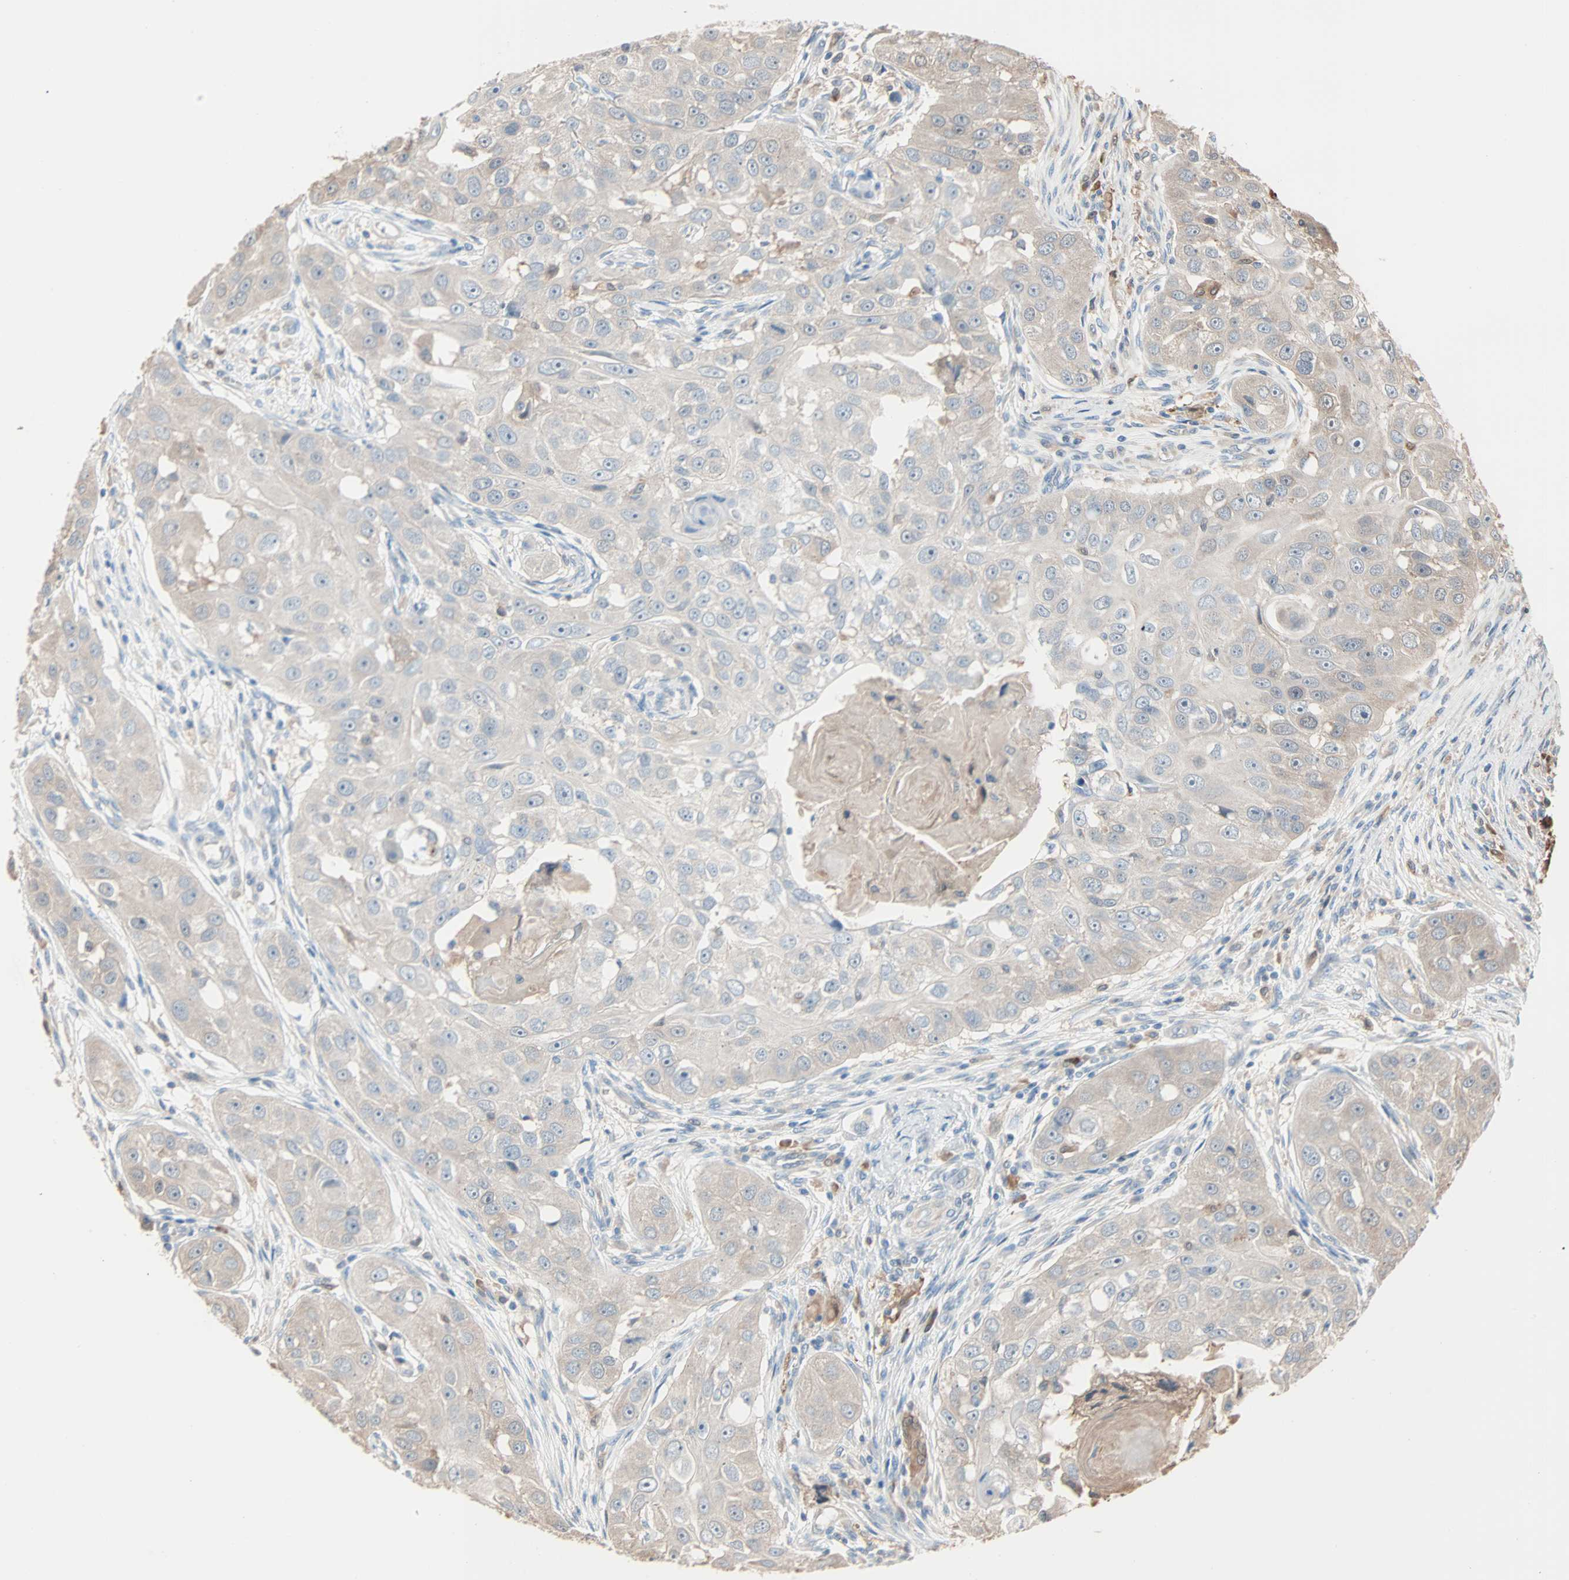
{"staining": {"intensity": "weak", "quantity": "25%-75%", "location": "cytoplasmic/membranous"}, "tissue": "head and neck cancer", "cell_type": "Tumor cells", "image_type": "cancer", "snomed": [{"axis": "morphology", "description": "Normal tissue, NOS"}, {"axis": "morphology", "description": "Squamous cell carcinoma, NOS"}, {"axis": "topography", "description": "Skeletal muscle"}, {"axis": "topography", "description": "Head-Neck"}], "caption": "Protein staining shows weak cytoplasmic/membranous staining in approximately 25%-75% of tumor cells in head and neck cancer. (DAB IHC with brightfield microscopy, high magnification).", "gene": "PRDX1", "patient": {"sex": "male", "age": 51}}